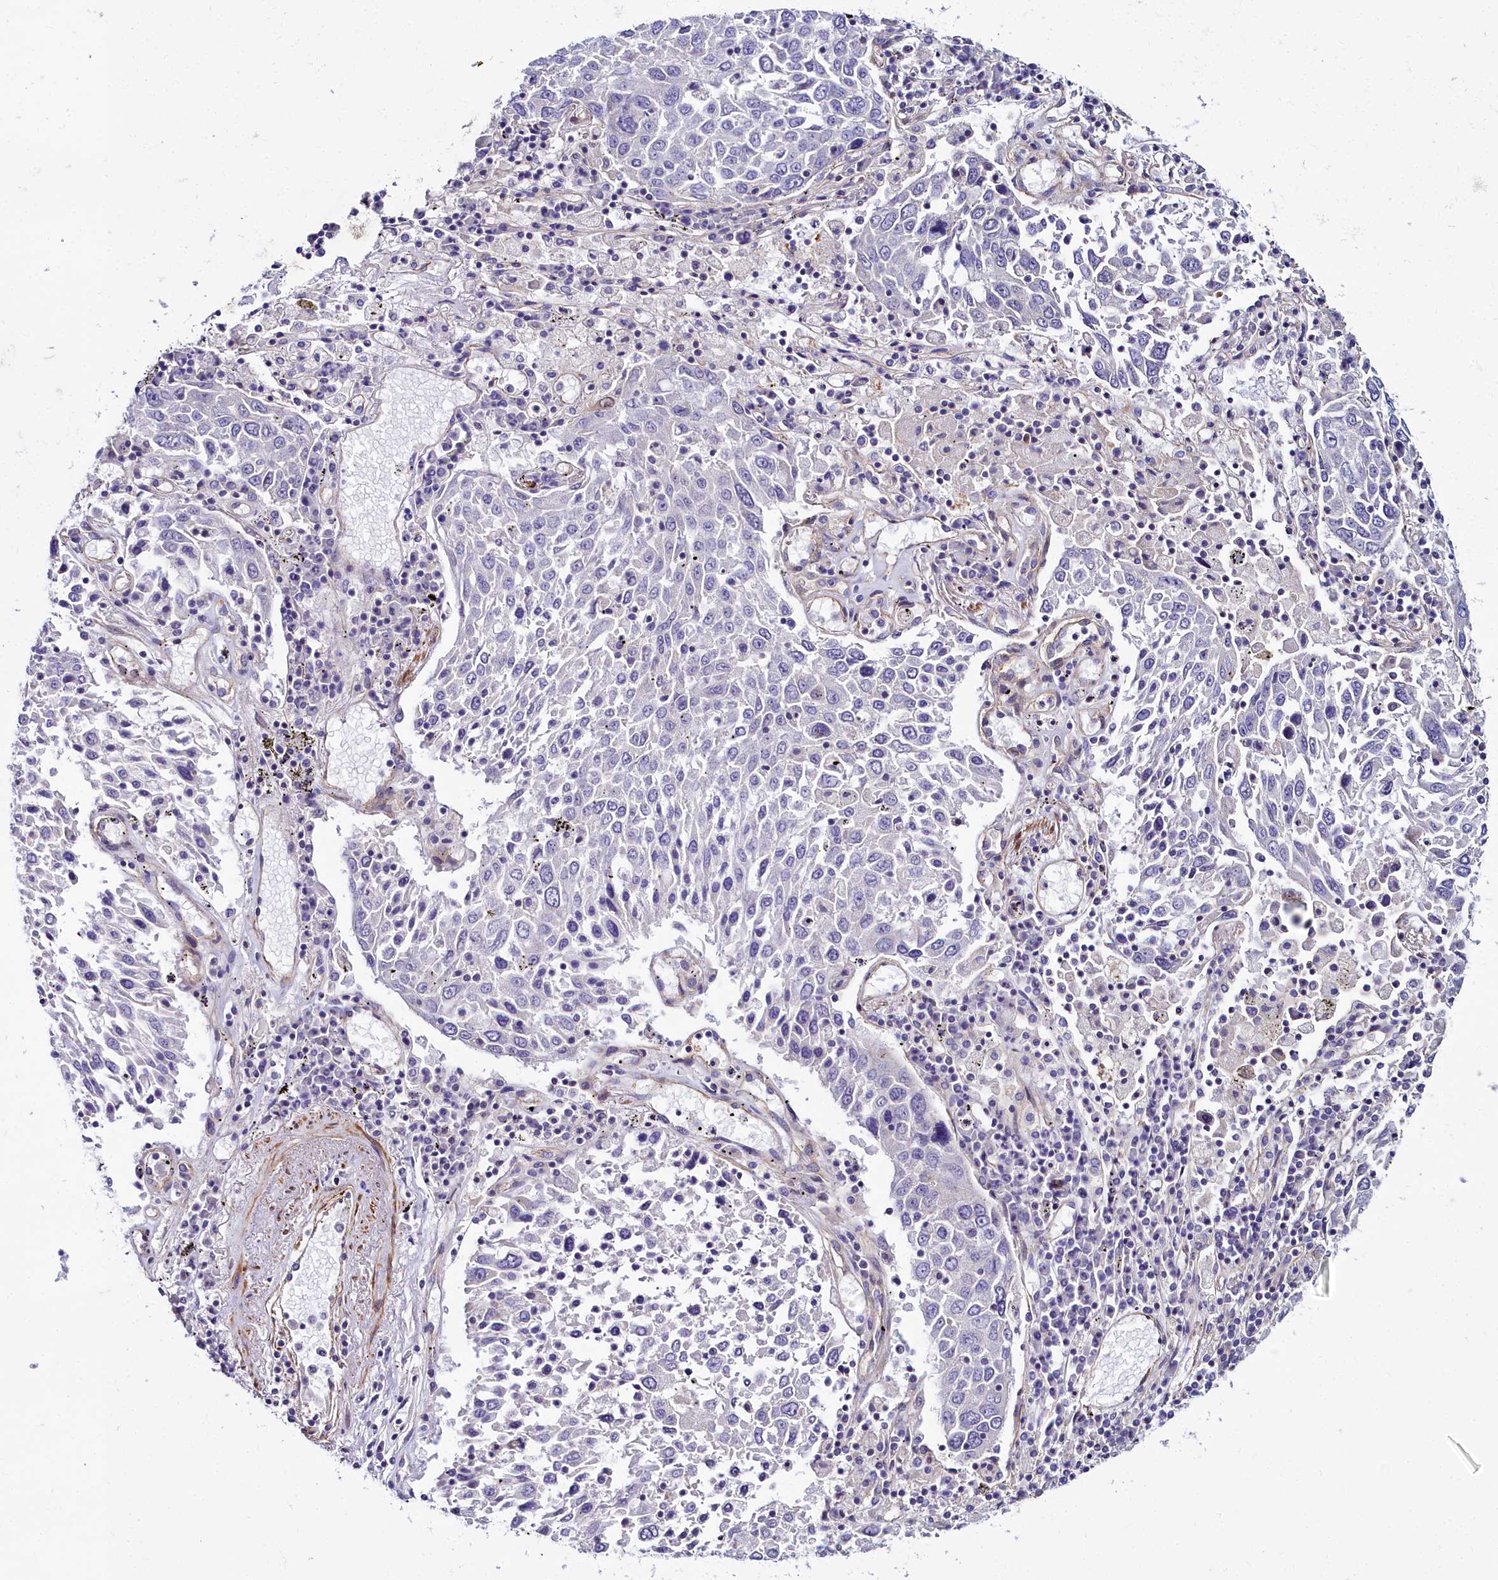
{"staining": {"intensity": "negative", "quantity": "none", "location": "none"}, "tissue": "lung cancer", "cell_type": "Tumor cells", "image_type": "cancer", "snomed": [{"axis": "morphology", "description": "Squamous cell carcinoma, NOS"}, {"axis": "topography", "description": "Lung"}], "caption": "Tumor cells are negative for protein expression in human lung cancer (squamous cell carcinoma).", "gene": "FADS3", "patient": {"sex": "male", "age": 65}}